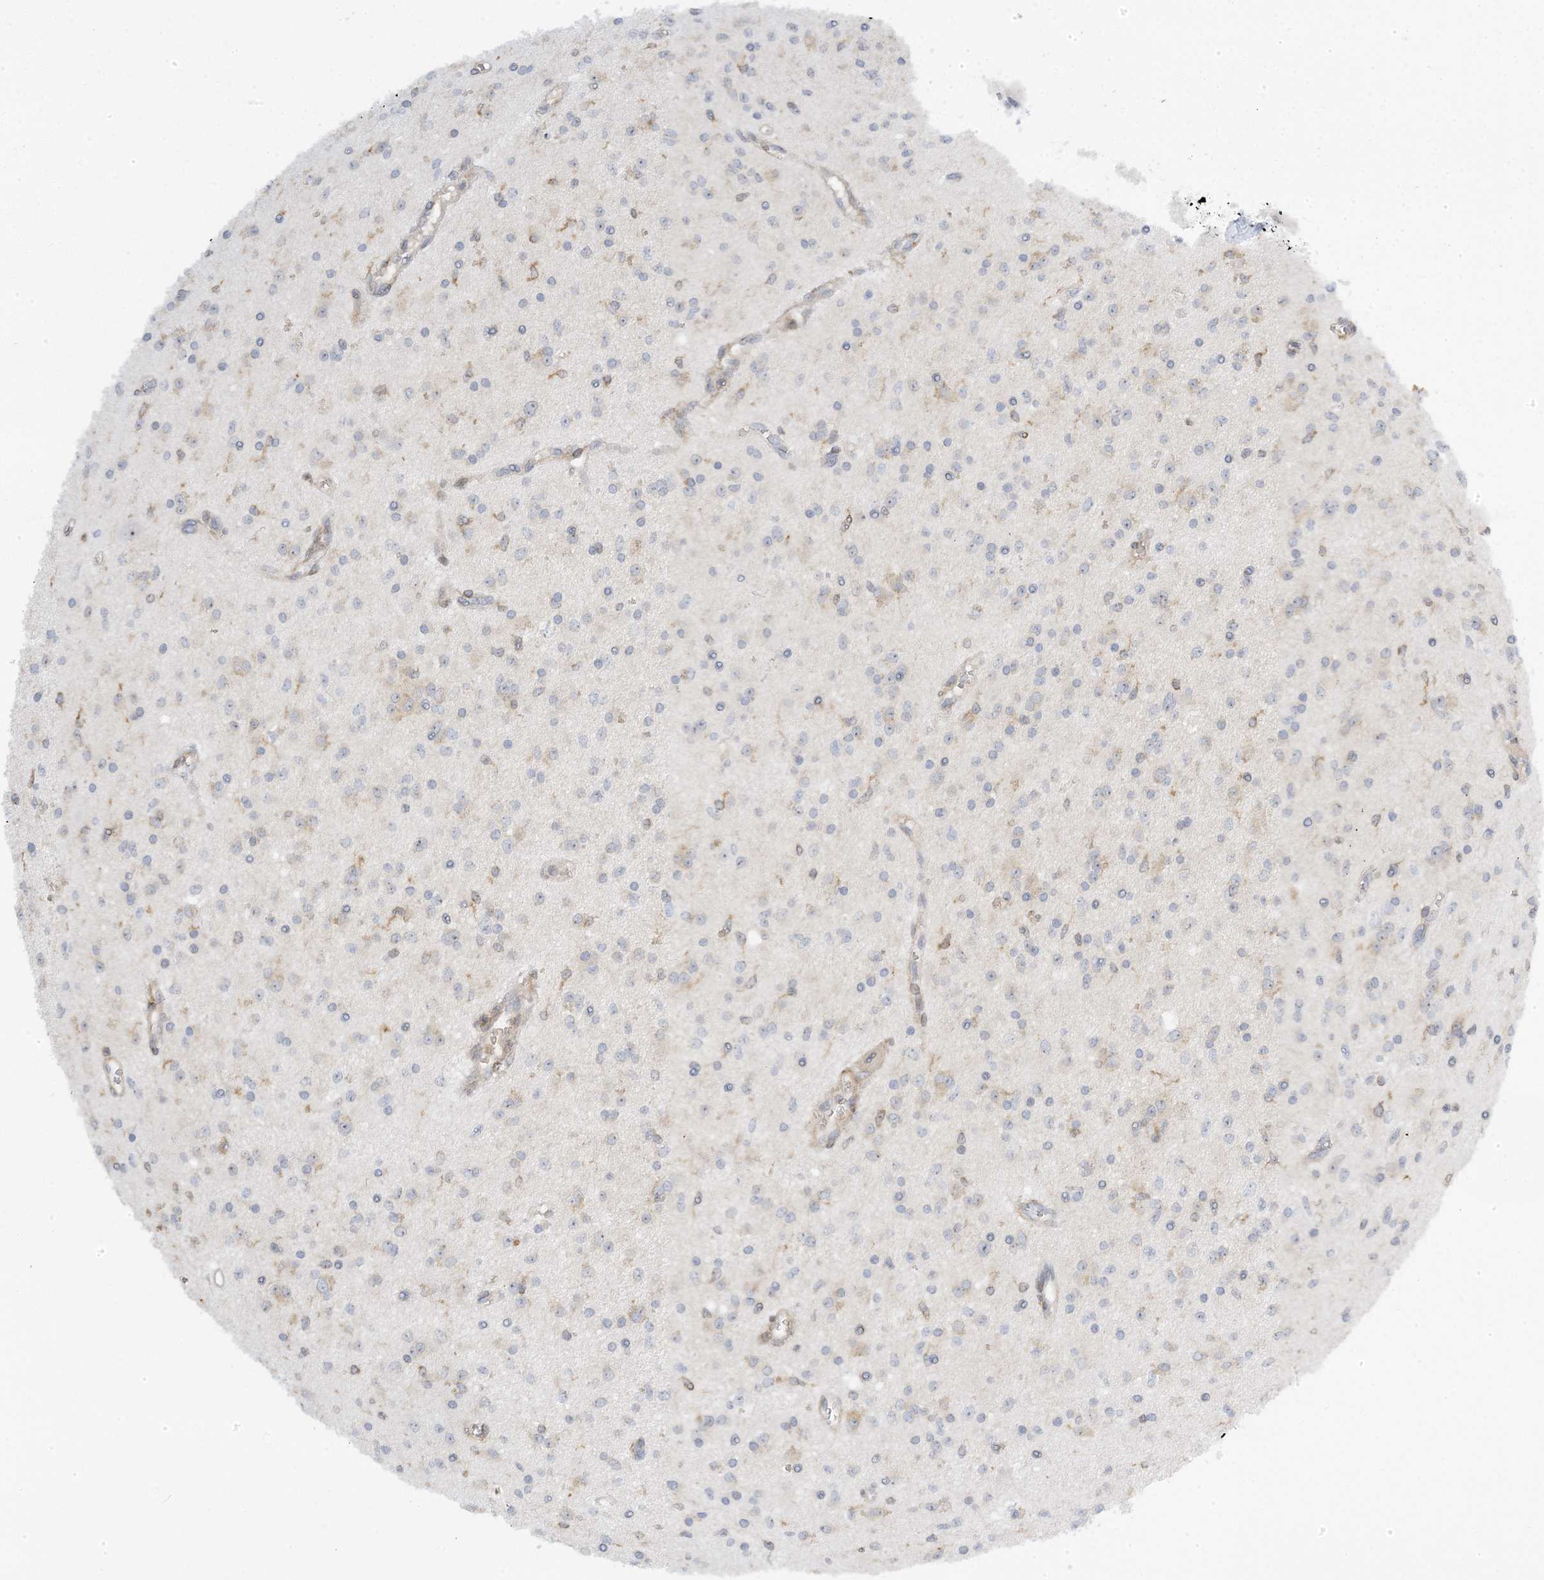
{"staining": {"intensity": "negative", "quantity": "none", "location": "none"}, "tissue": "glioma", "cell_type": "Tumor cells", "image_type": "cancer", "snomed": [{"axis": "morphology", "description": "Glioma, malignant, High grade"}, {"axis": "topography", "description": "Brain"}], "caption": "Protein analysis of glioma reveals no significant expression in tumor cells. (DAB immunohistochemistry visualized using brightfield microscopy, high magnification).", "gene": "MAP7D3", "patient": {"sex": "male", "age": 34}}